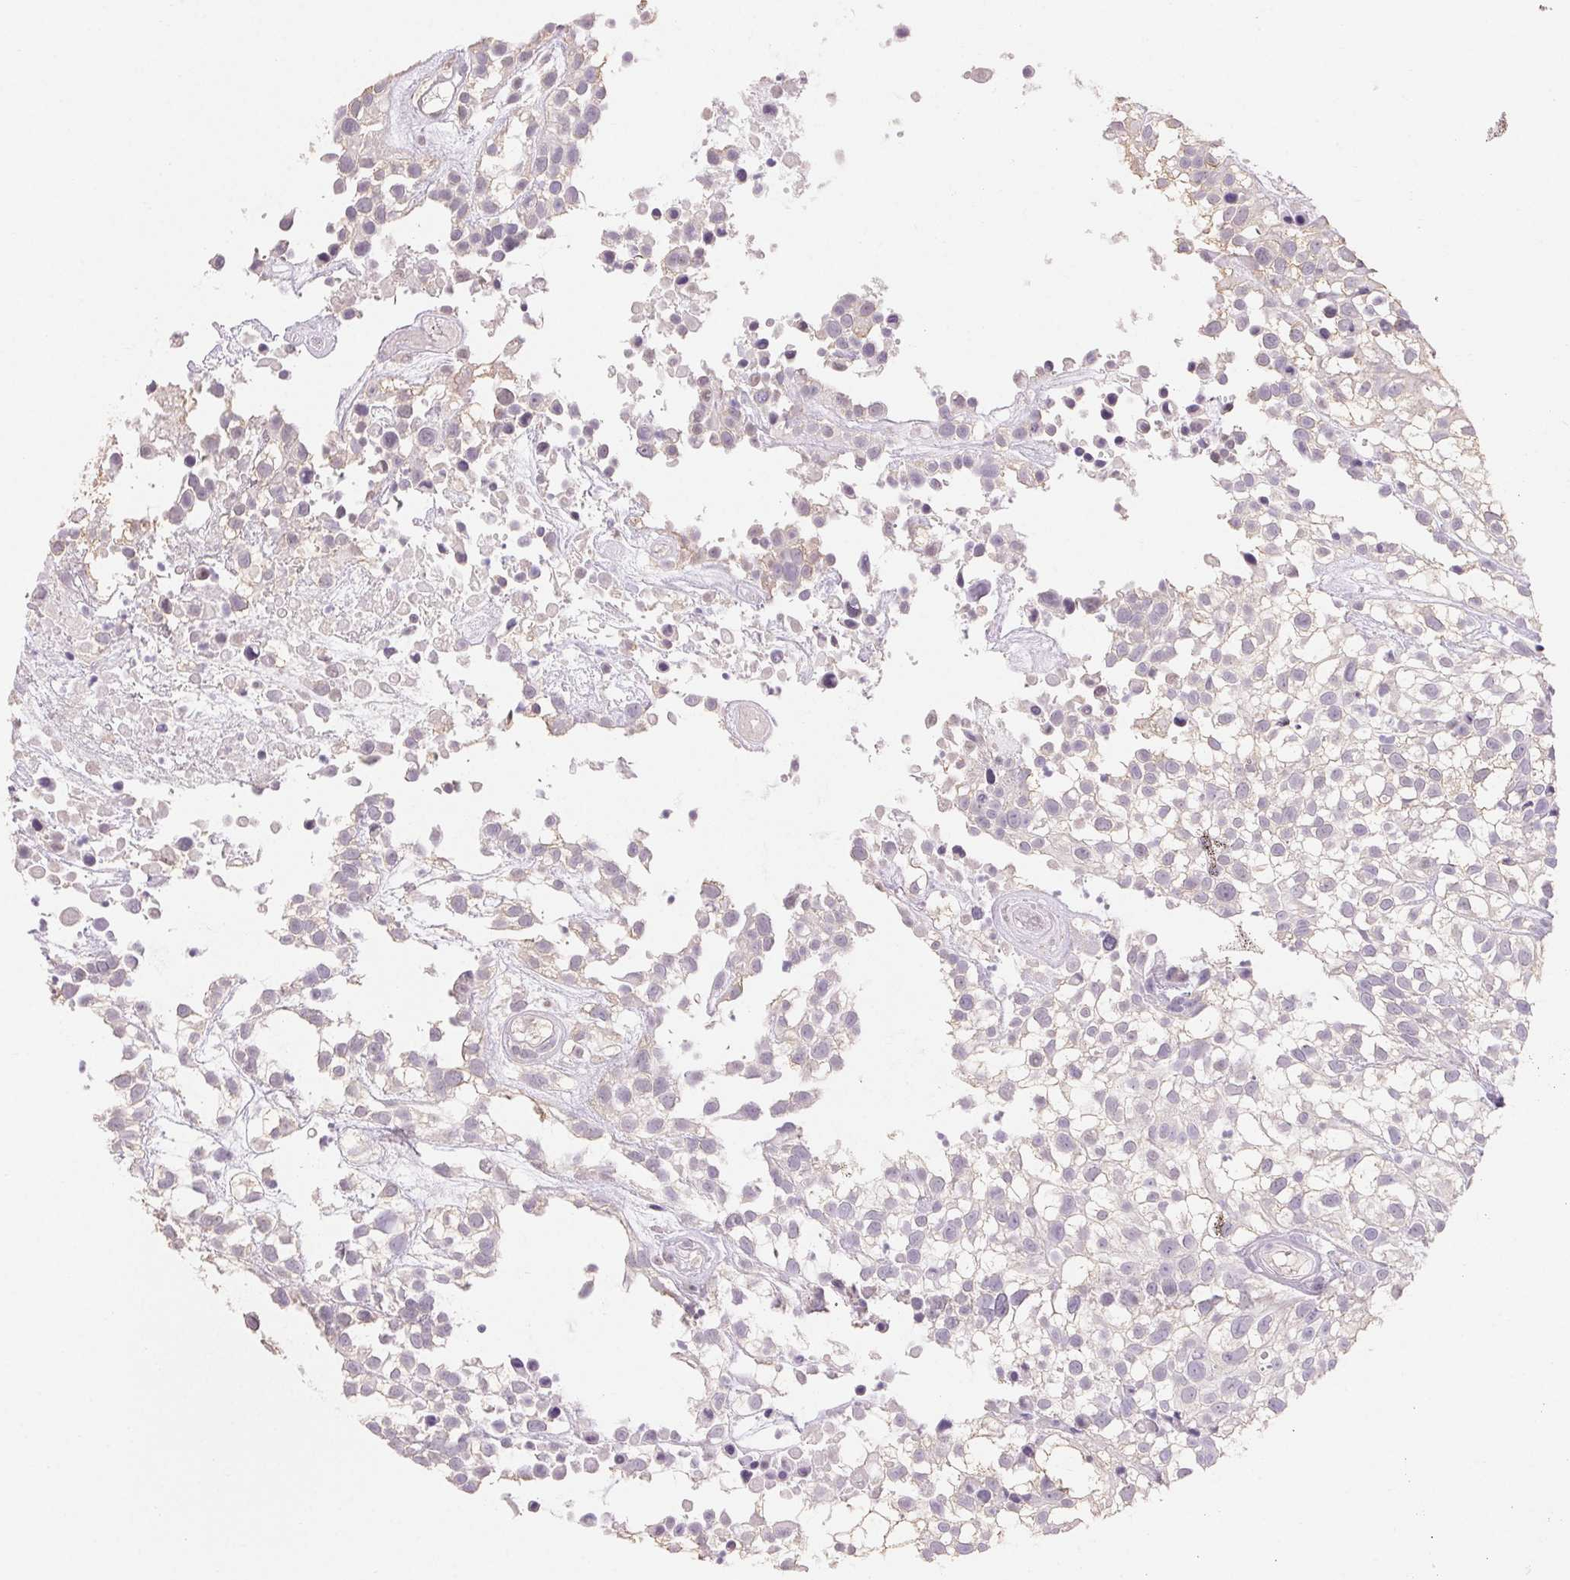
{"staining": {"intensity": "negative", "quantity": "none", "location": "none"}, "tissue": "urothelial cancer", "cell_type": "Tumor cells", "image_type": "cancer", "snomed": [{"axis": "morphology", "description": "Urothelial carcinoma, High grade"}, {"axis": "topography", "description": "Urinary bladder"}], "caption": "Immunohistochemistry of human urothelial cancer demonstrates no expression in tumor cells.", "gene": "MAP7D2", "patient": {"sex": "male", "age": 56}}